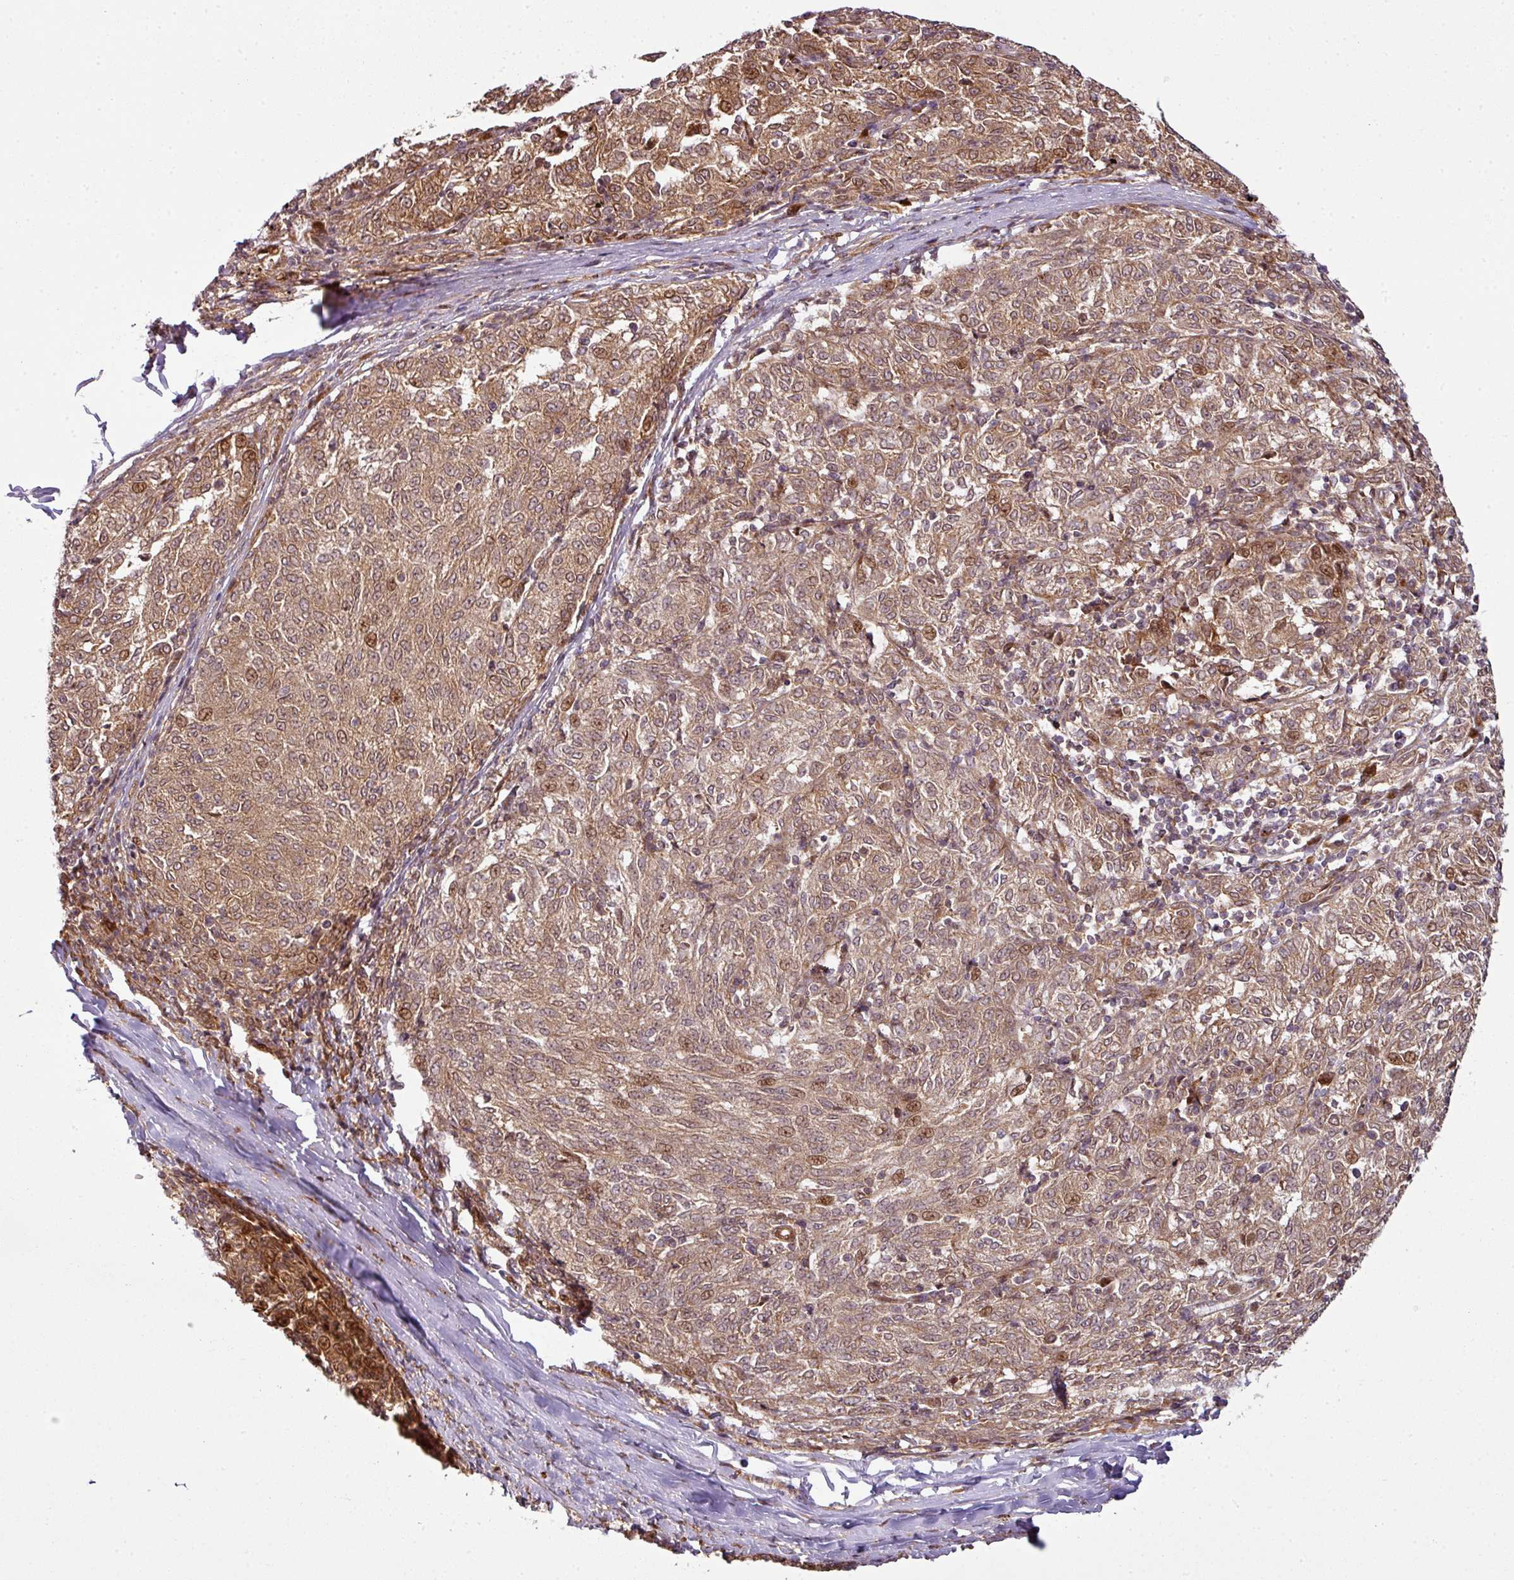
{"staining": {"intensity": "moderate", "quantity": ">75%", "location": "cytoplasmic/membranous,nuclear"}, "tissue": "melanoma", "cell_type": "Tumor cells", "image_type": "cancer", "snomed": [{"axis": "morphology", "description": "Malignant melanoma, NOS"}, {"axis": "topography", "description": "Skin"}], "caption": "There is medium levels of moderate cytoplasmic/membranous and nuclear staining in tumor cells of melanoma, as demonstrated by immunohistochemical staining (brown color).", "gene": "ATAT1", "patient": {"sex": "female", "age": 72}}